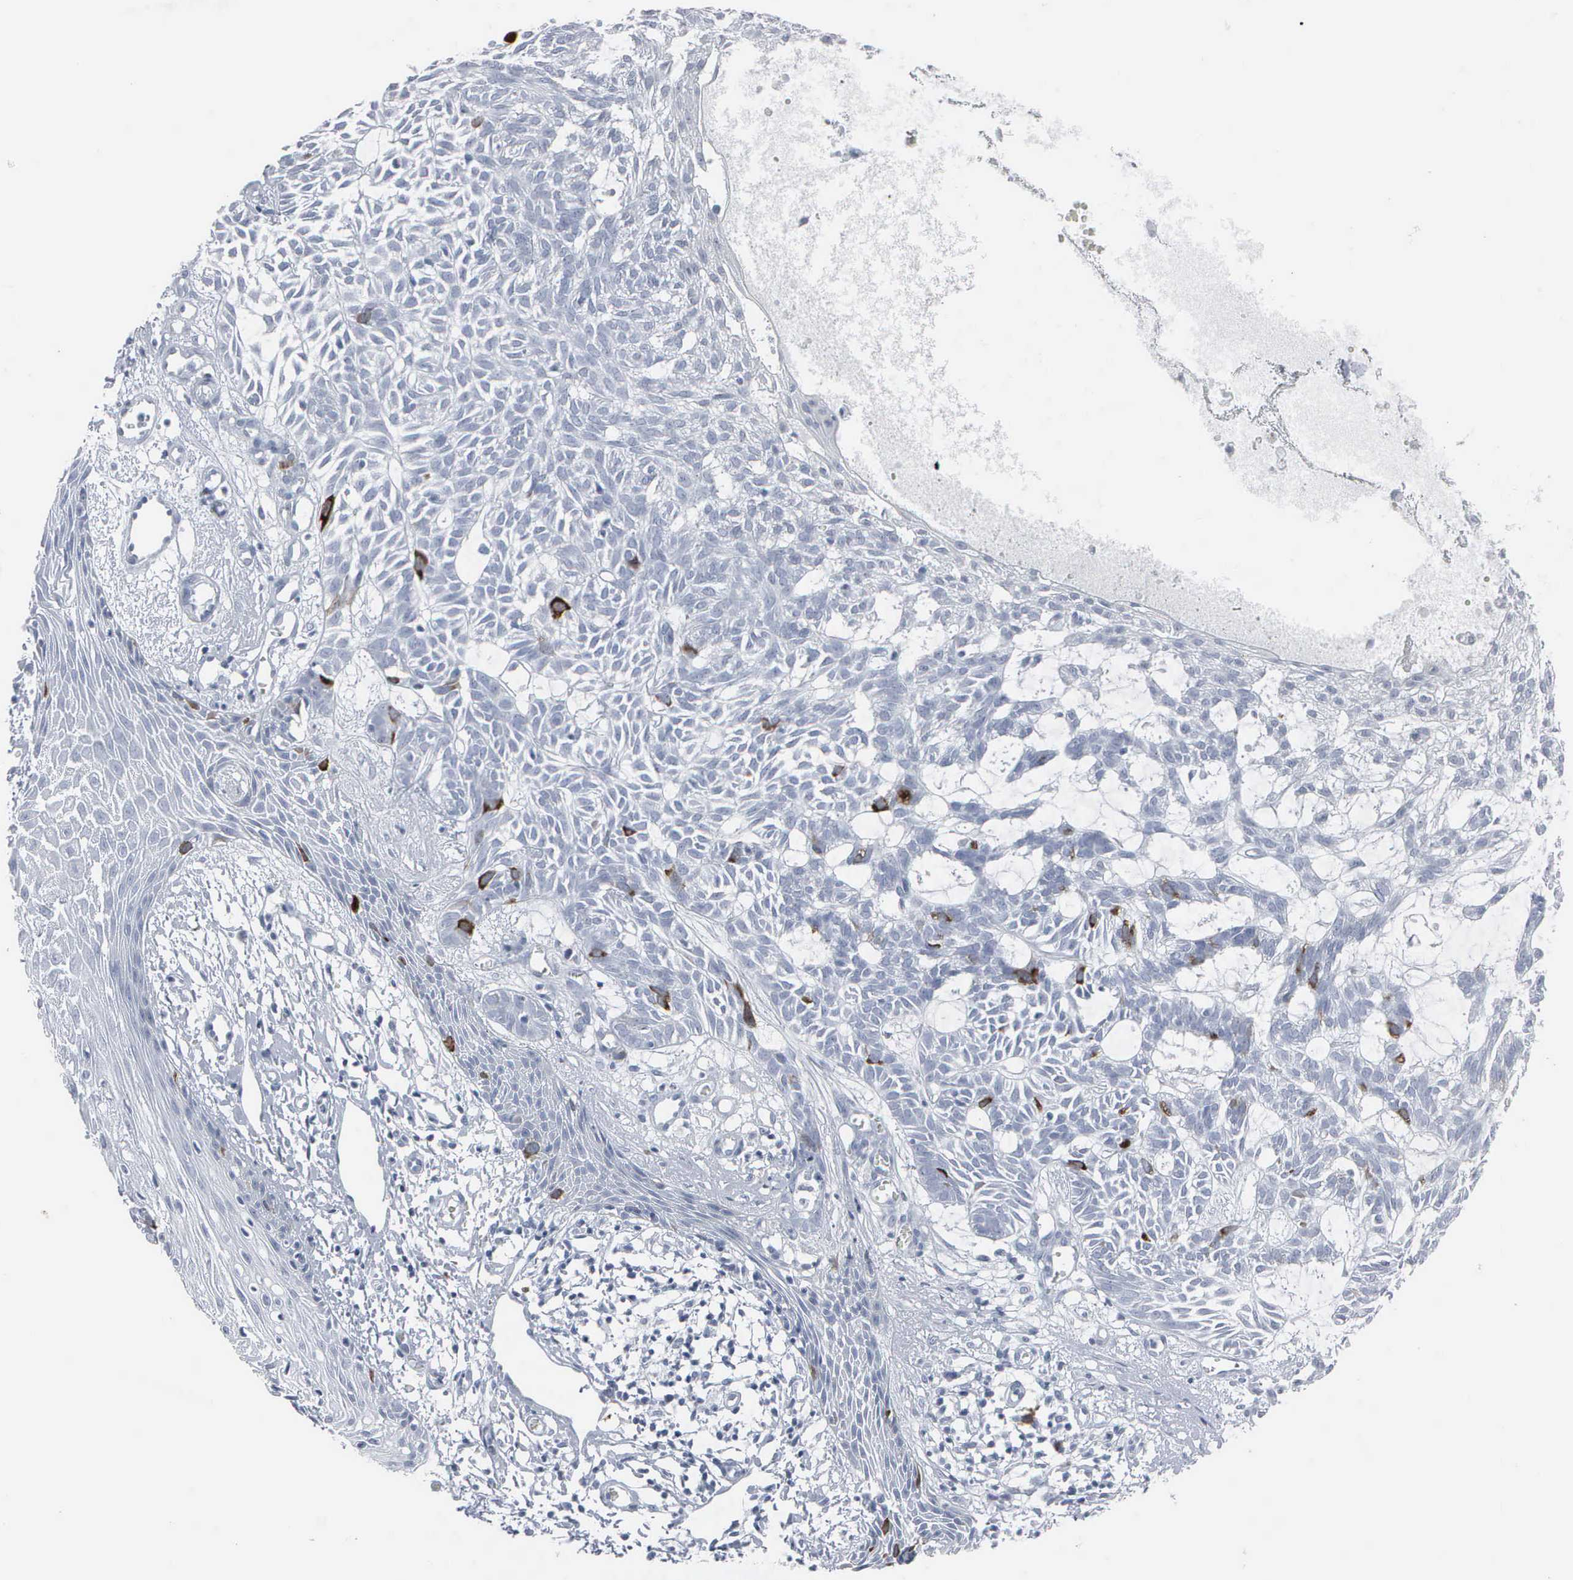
{"staining": {"intensity": "strong", "quantity": "<25%", "location": "cytoplasmic/membranous,nuclear"}, "tissue": "skin cancer", "cell_type": "Tumor cells", "image_type": "cancer", "snomed": [{"axis": "morphology", "description": "Basal cell carcinoma"}, {"axis": "topography", "description": "Skin"}], "caption": "Immunohistochemical staining of human skin cancer displays strong cytoplasmic/membranous and nuclear protein staining in about <25% of tumor cells.", "gene": "CCNB1", "patient": {"sex": "male", "age": 75}}